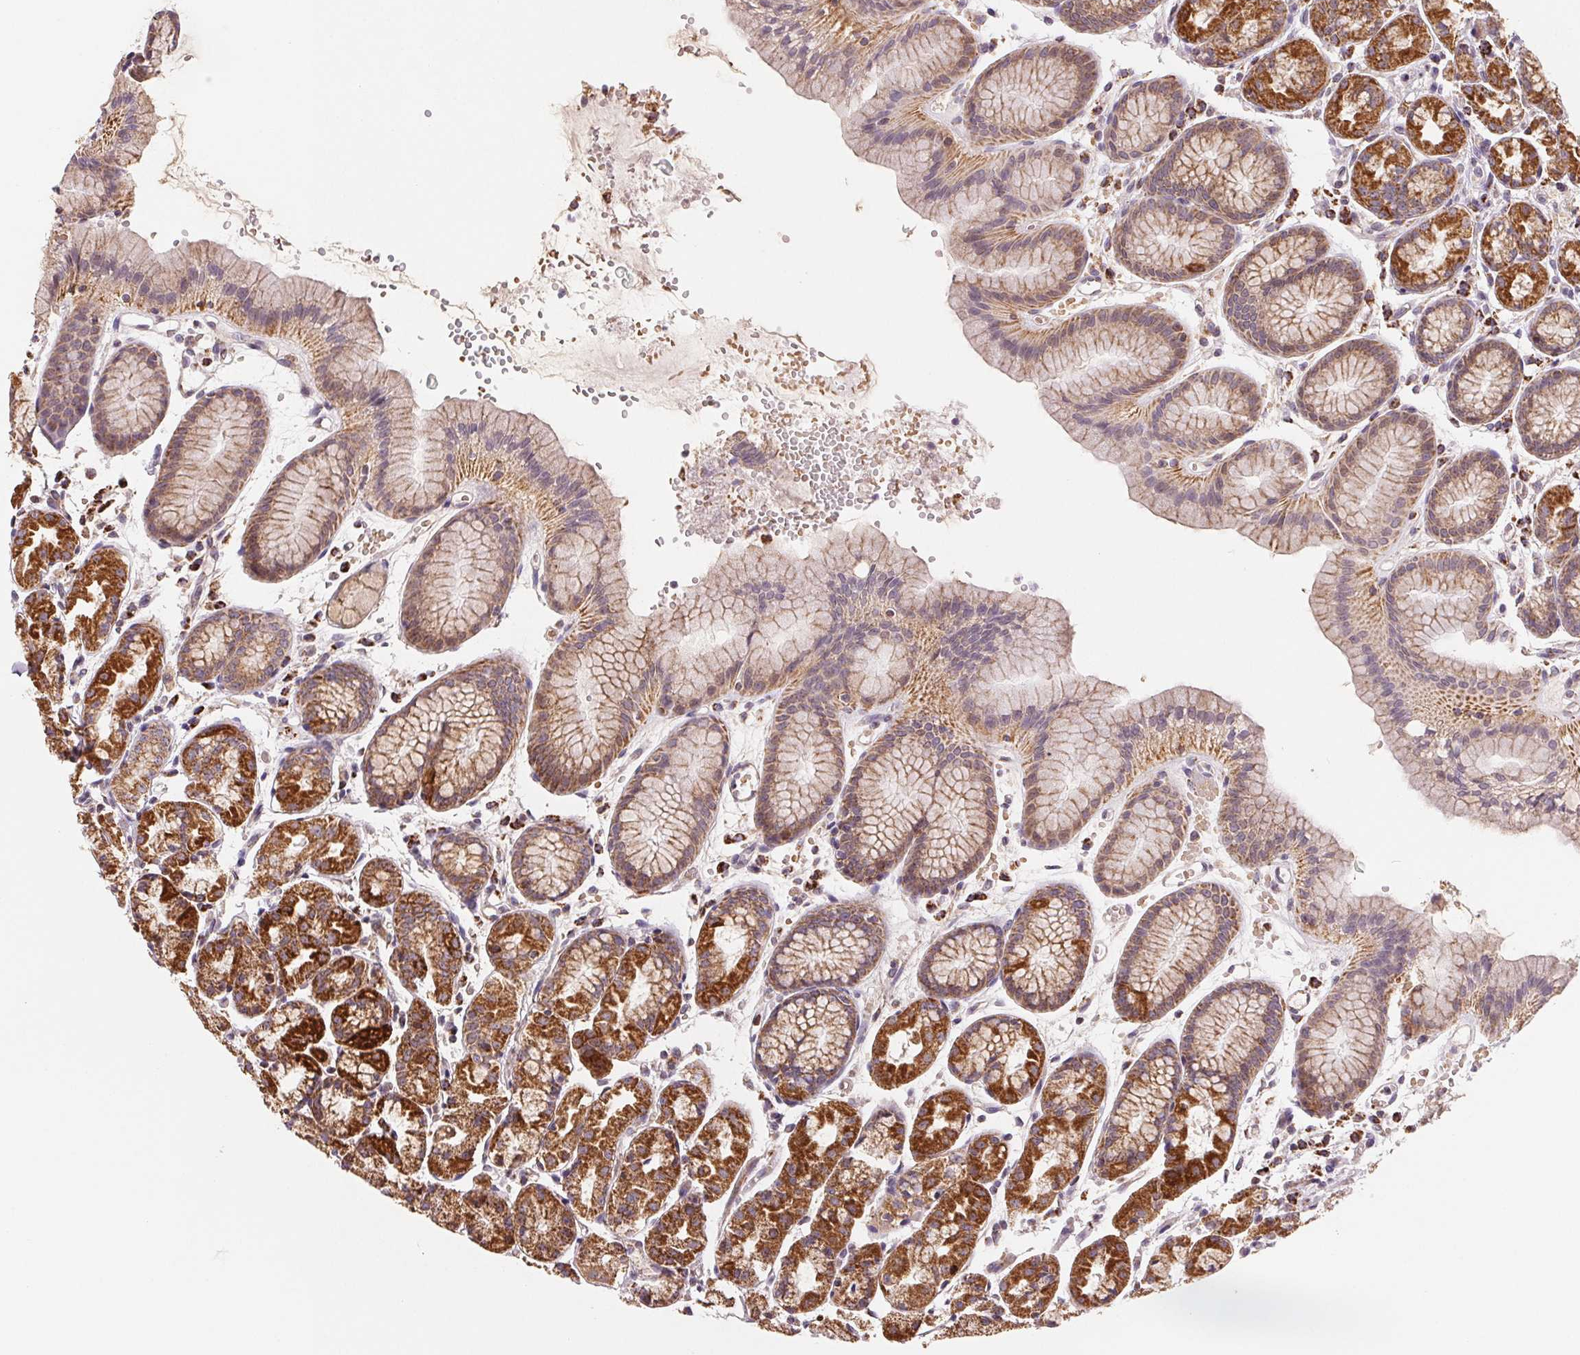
{"staining": {"intensity": "strong", "quantity": "25%-75%", "location": "cytoplasmic/membranous"}, "tissue": "stomach", "cell_type": "Glandular cells", "image_type": "normal", "snomed": [{"axis": "morphology", "description": "Normal tissue, NOS"}, {"axis": "topography", "description": "Stomach, upper"}], "caption": "A brown stain shows strong cytoplasmic/membranous expression of a protein in glandular cells of unremarkable stomach. Using DAB (brown) and hematoxylin (blue) stains, captured at high magnification using brightfield microscopy.", "gene": "HINT2", "patient": {"sex": "male", "age": 47}}